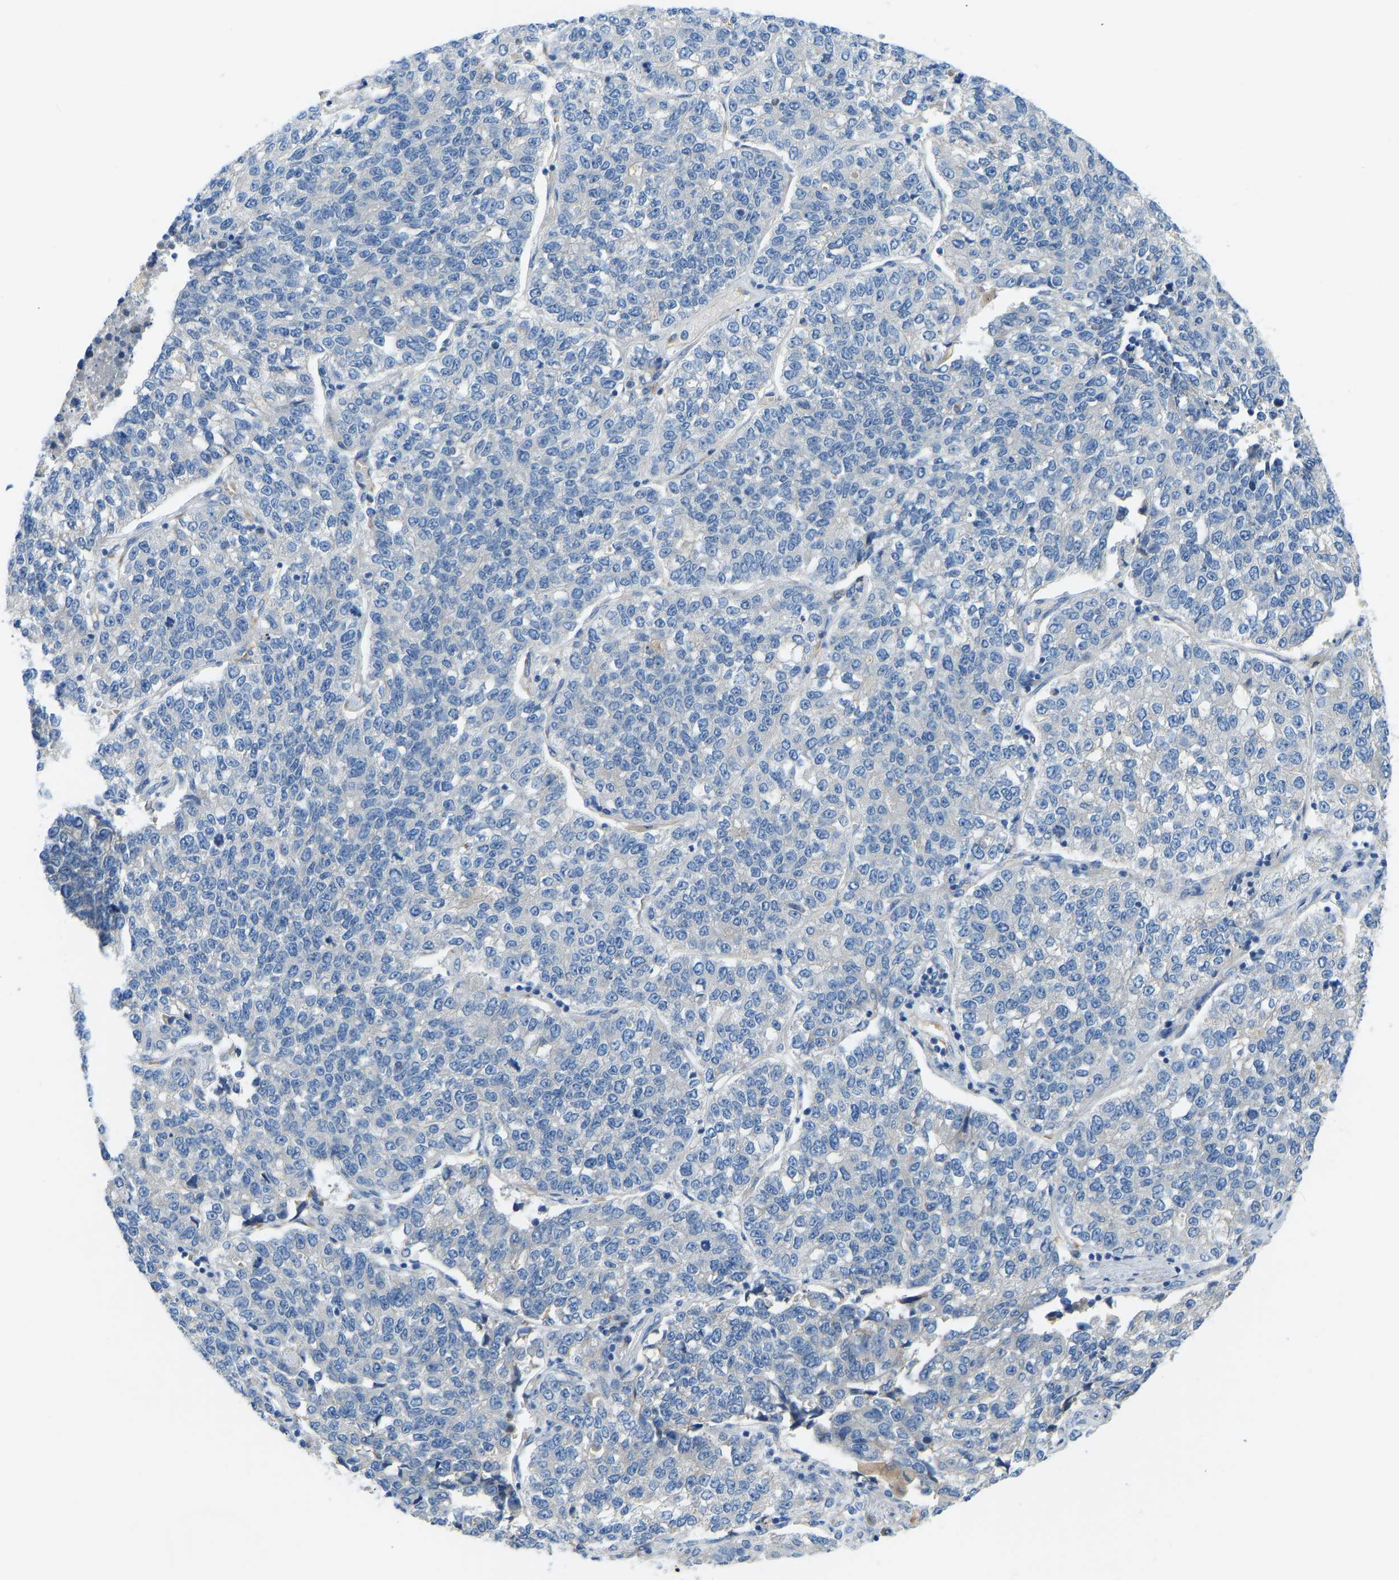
{"staining": {"intensity": "negative", "quantity": "none", "location": "none"}, "tissue": "lung cancer", "cell_type": "Tumor cells", "image_type": "cancer", "snomed": [{"axis": "morphology", "description": "Adenocarcinoma, NOS"}, {"axis": "topography", "description": "Lung"}], "caption": "IHC photomicrograph of human lung adenocarcinoma stained for a protein (brown), which displays no expression in tumor cells. (DAB (3,3'-diaminobenzidine) immunohistochemistry (IHC) visualized using brightfield microscopy, high magnification).", "gene": "COL15A1", "patient": {"sex": "male", "age": 49}}